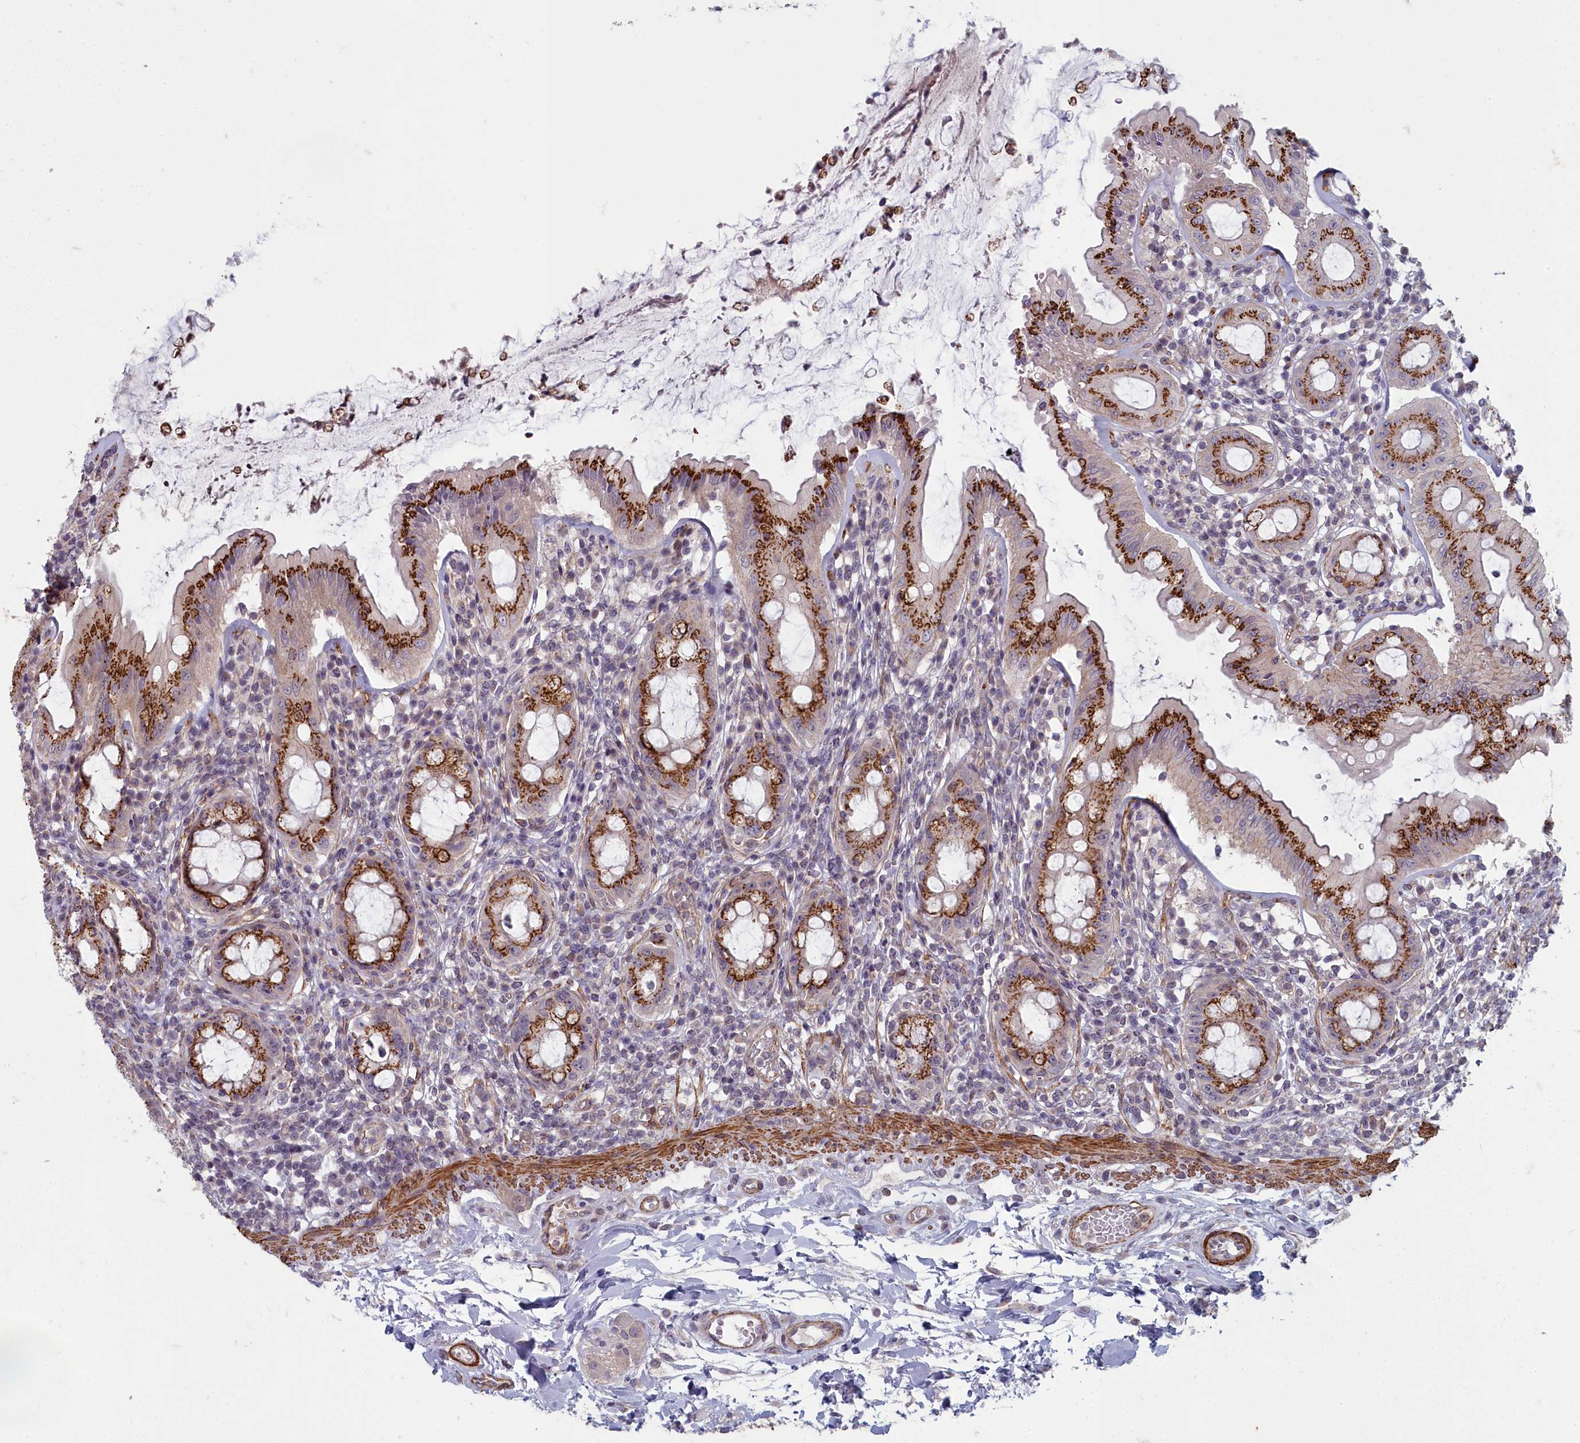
{"staining": {"intensity": "strong", "quantity": ">75%", "location": "cytoplasmic/membranous"}, "tissue": "rectum", "cell_type": "Glandular cells", "image_type": "normal", "snomed": [{"axis": "morphology", "description": "Normal tissue, NOS"}, {"axis": "topography", "description": "Rectum"}], "caption": "Immunohistochemical staining of normal rectum shows >75% levels of strong cytoplasmic/membranous protein expression in about >75% of glandular cells.", "gene": "ZNF626", "patient": {"sex": "female", "age": 57}}